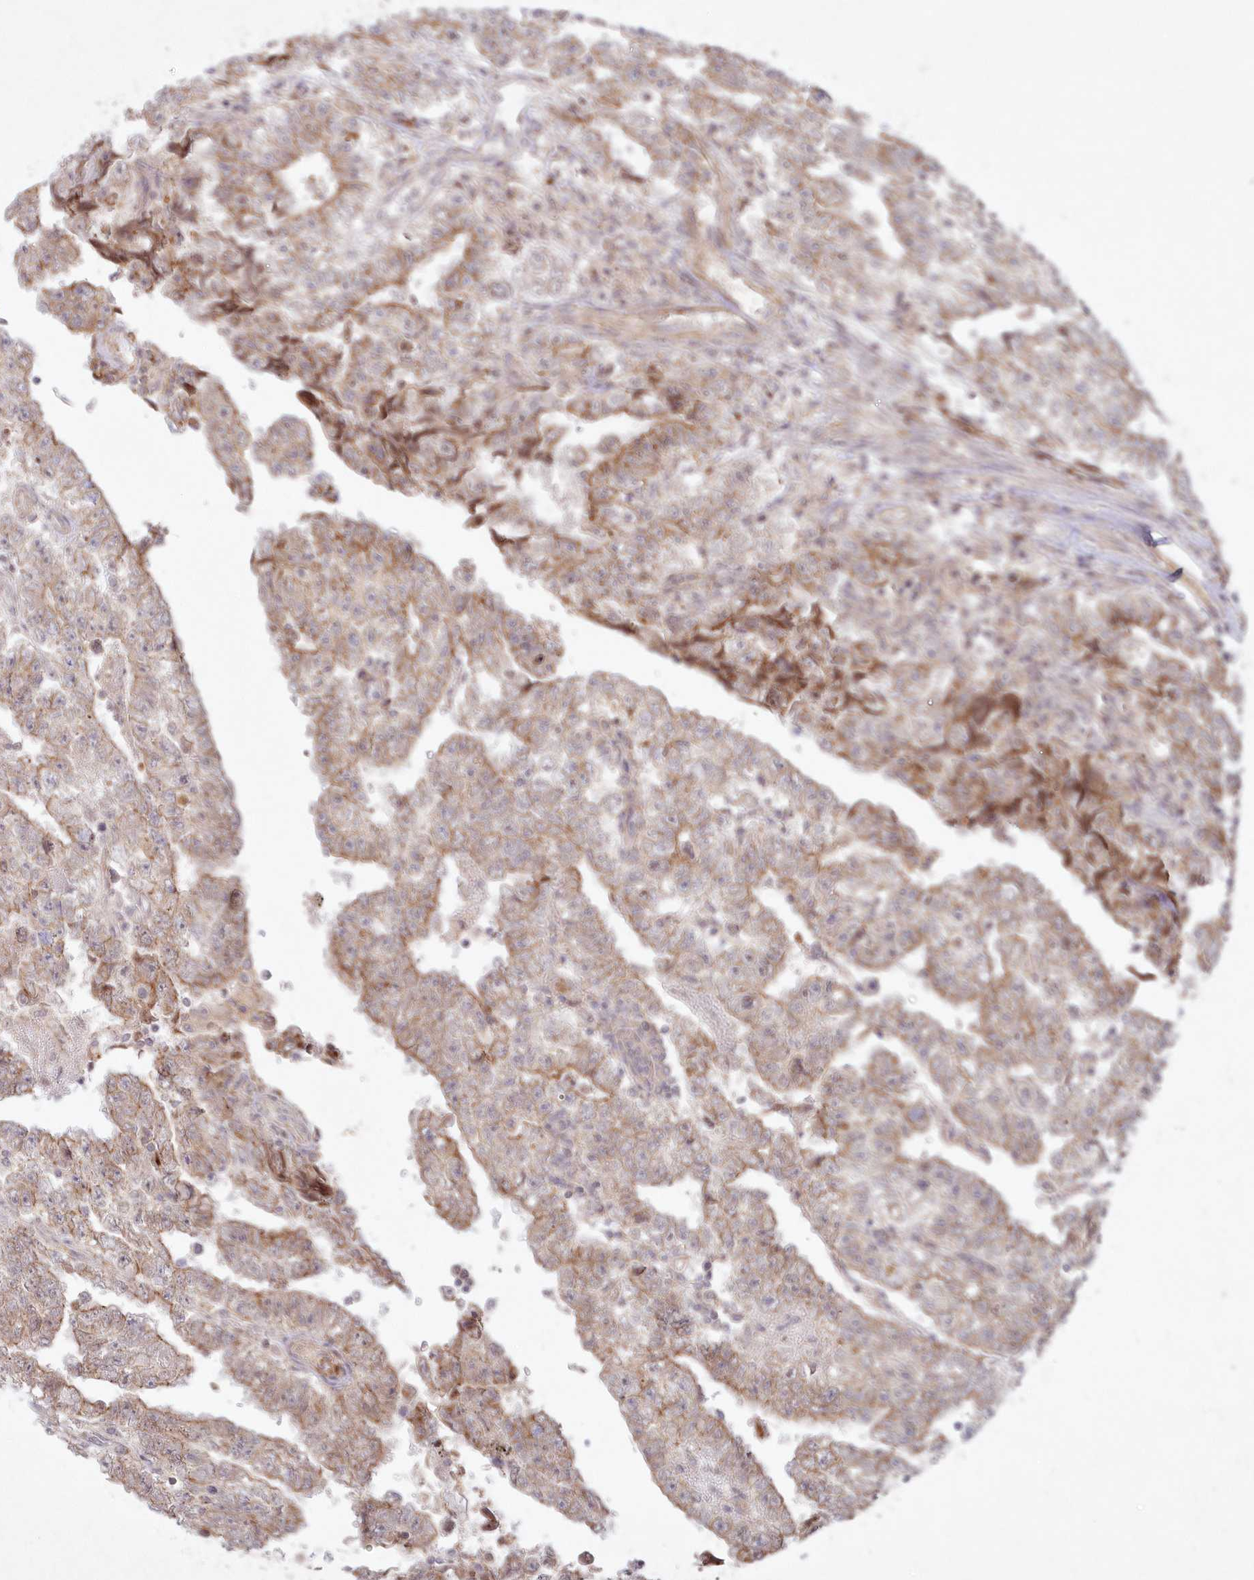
{"staining": {"intensity": "moderate", "quantity": "25%-75%", "location": "cytoplasmic/membranous"}, "tissue": "testis cancer", "cell_type": "Tumor cells", "image_type": "cancer", "snomed": [{"axis": "morphology", "description": "Carcinoma, Embryonal, NOS"}, {"axis": "topography", "description": "Testis"}], "caption": "There is medium levels of moderate cytoplasmic/membranous expression in tumor cells of embryonal carcinoma (testis), as demonstrated by immunohistochemical staining (brown color).", "gene": "TOGARAM2", "patient": {"sex": "male", "age": 25}}